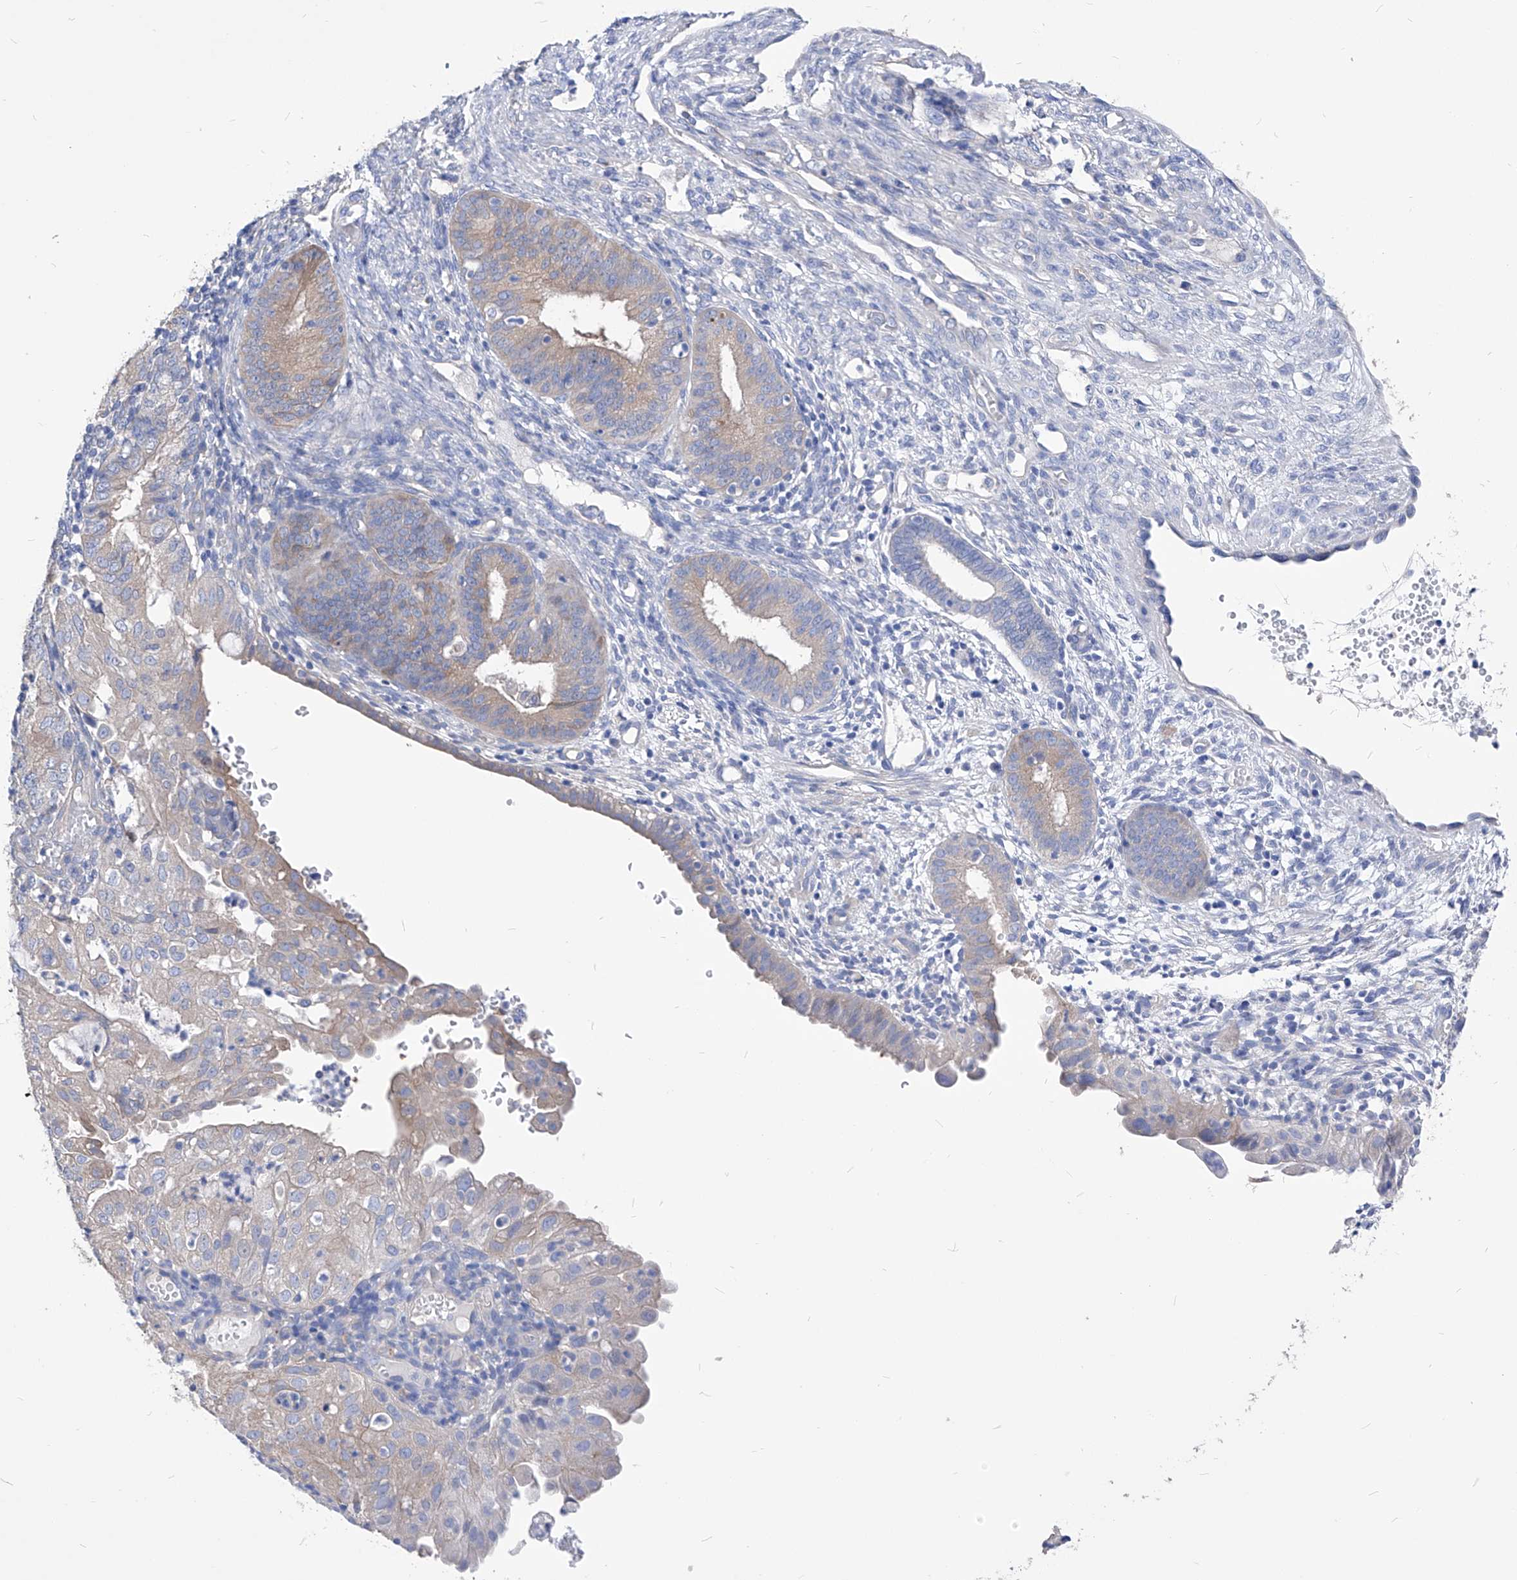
{"staining": {"intensity": "weak", "quantity": "25%-75%", "location": "cytoplasmic/membranous"}, "tissue": "endometrial cancer", "cell_type": "Tumor cells", "image_type": "cancer", "snomed": [{"axis": "morphology", "description": "Adenocarcinoma, NOS"}, {"axis": "topography", "description": "Endometrium"}], "caption": "Immunohistochemical staining of endometrial cancer (adenocarcinoma) exhibits weak cytoplasmic/membranous protein staining in about 25%-75% of tumor cells.", "gene": "XPNPEP1", "patient": {"sex": "female", "age": 51}}